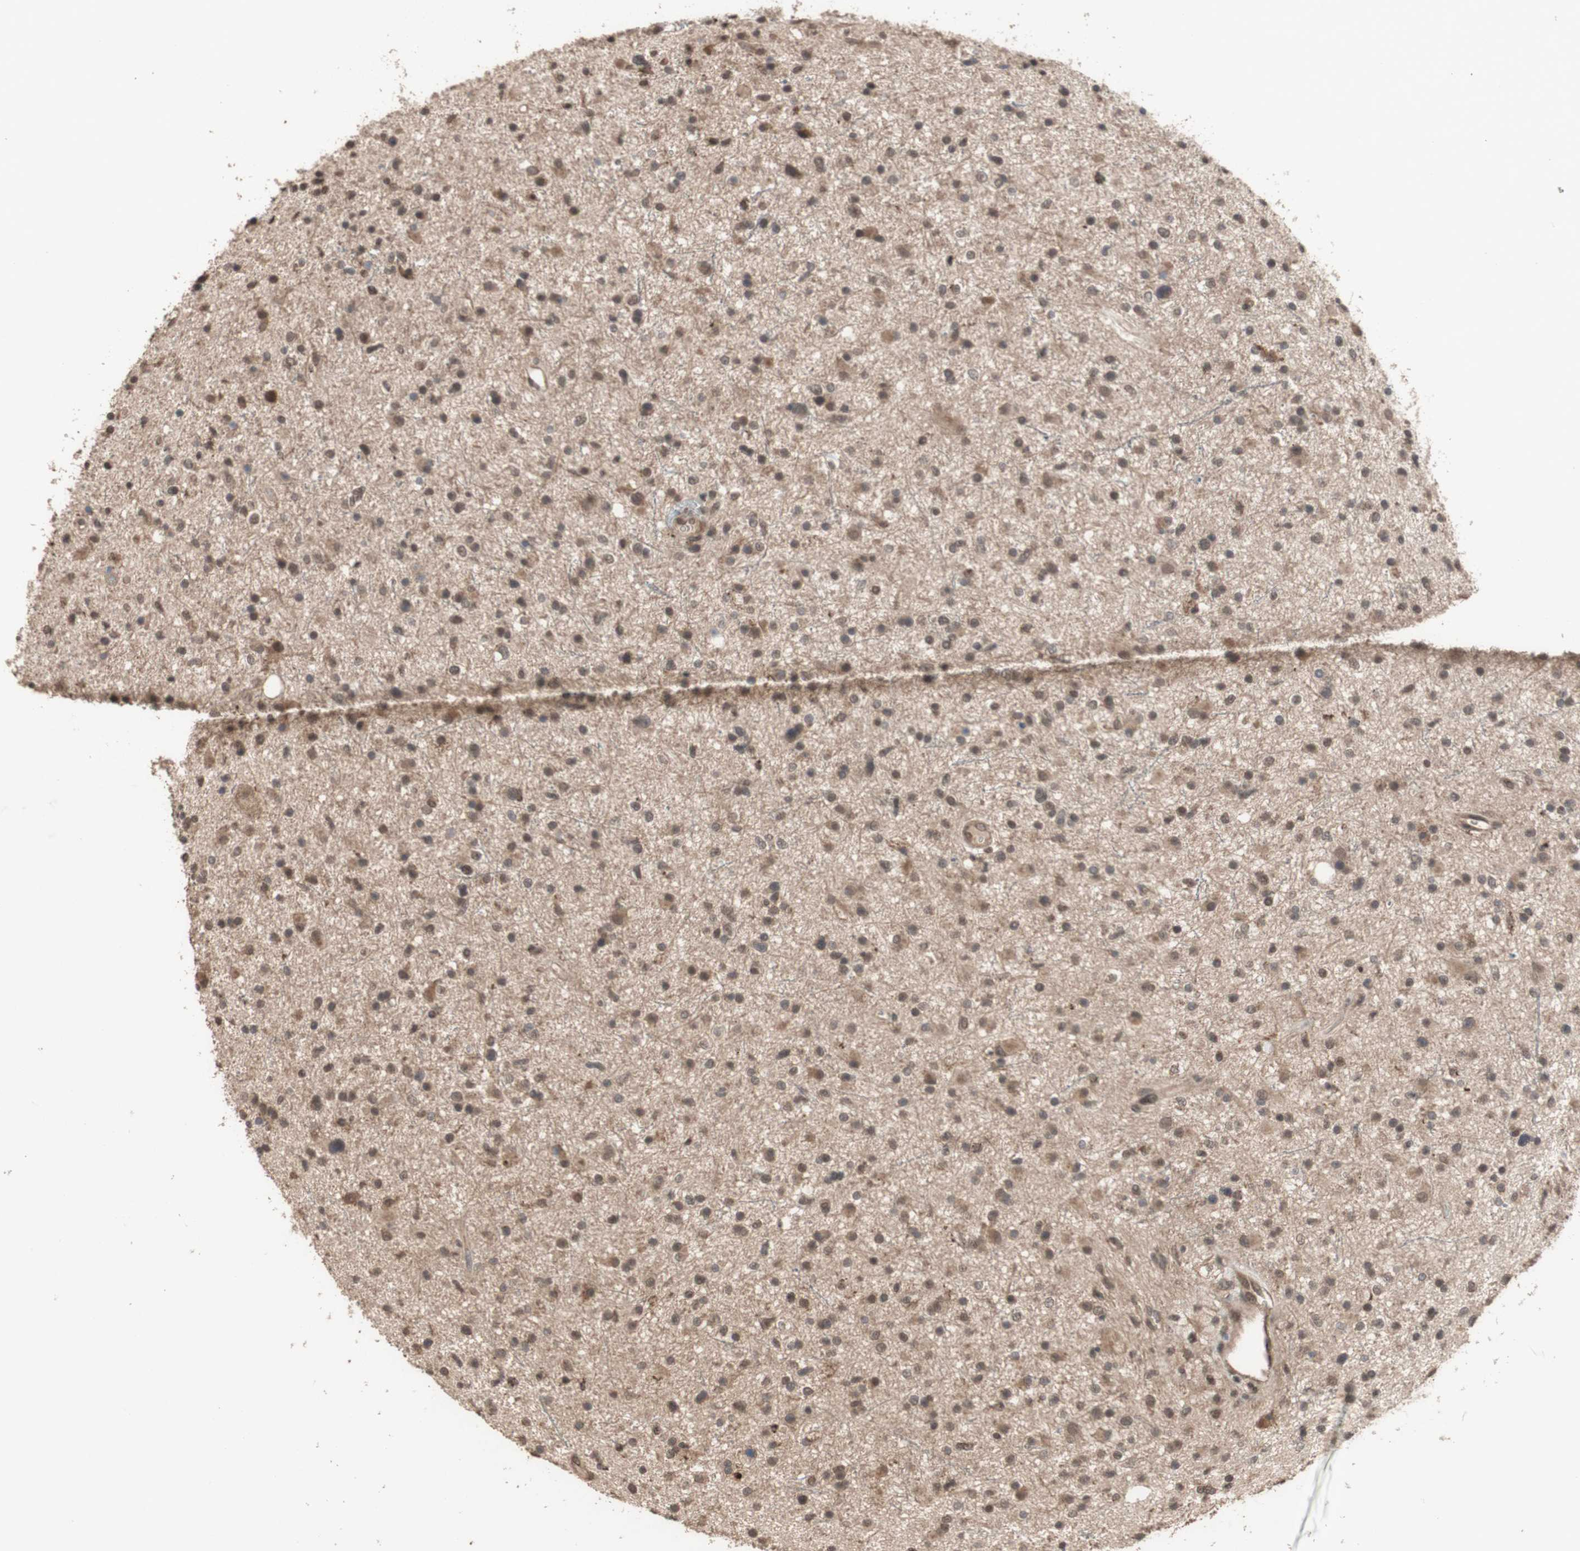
{"staining": {"intensity": "moderate", "quantity": ">75%", "location": "cytoplasmic/membranous"}, "tissue": "glioma", "cell_type": "Tumor cells", "image_type": "cancer", "snomed": [{"axis": "morphology", "description": "Glioma, malignant, High grade"}, {"axis": "topography", "description": "Brain"}], "caption": "This micrograph demonstrates immunohistochemistry (IHC) staining of human malignant high-grade glioma, with medium moderate cytoplasmic/membranous positivity in about >75% of tumor cells.", "gene": "KANSL1", "patient": {"sex": "male", "age": 33}}